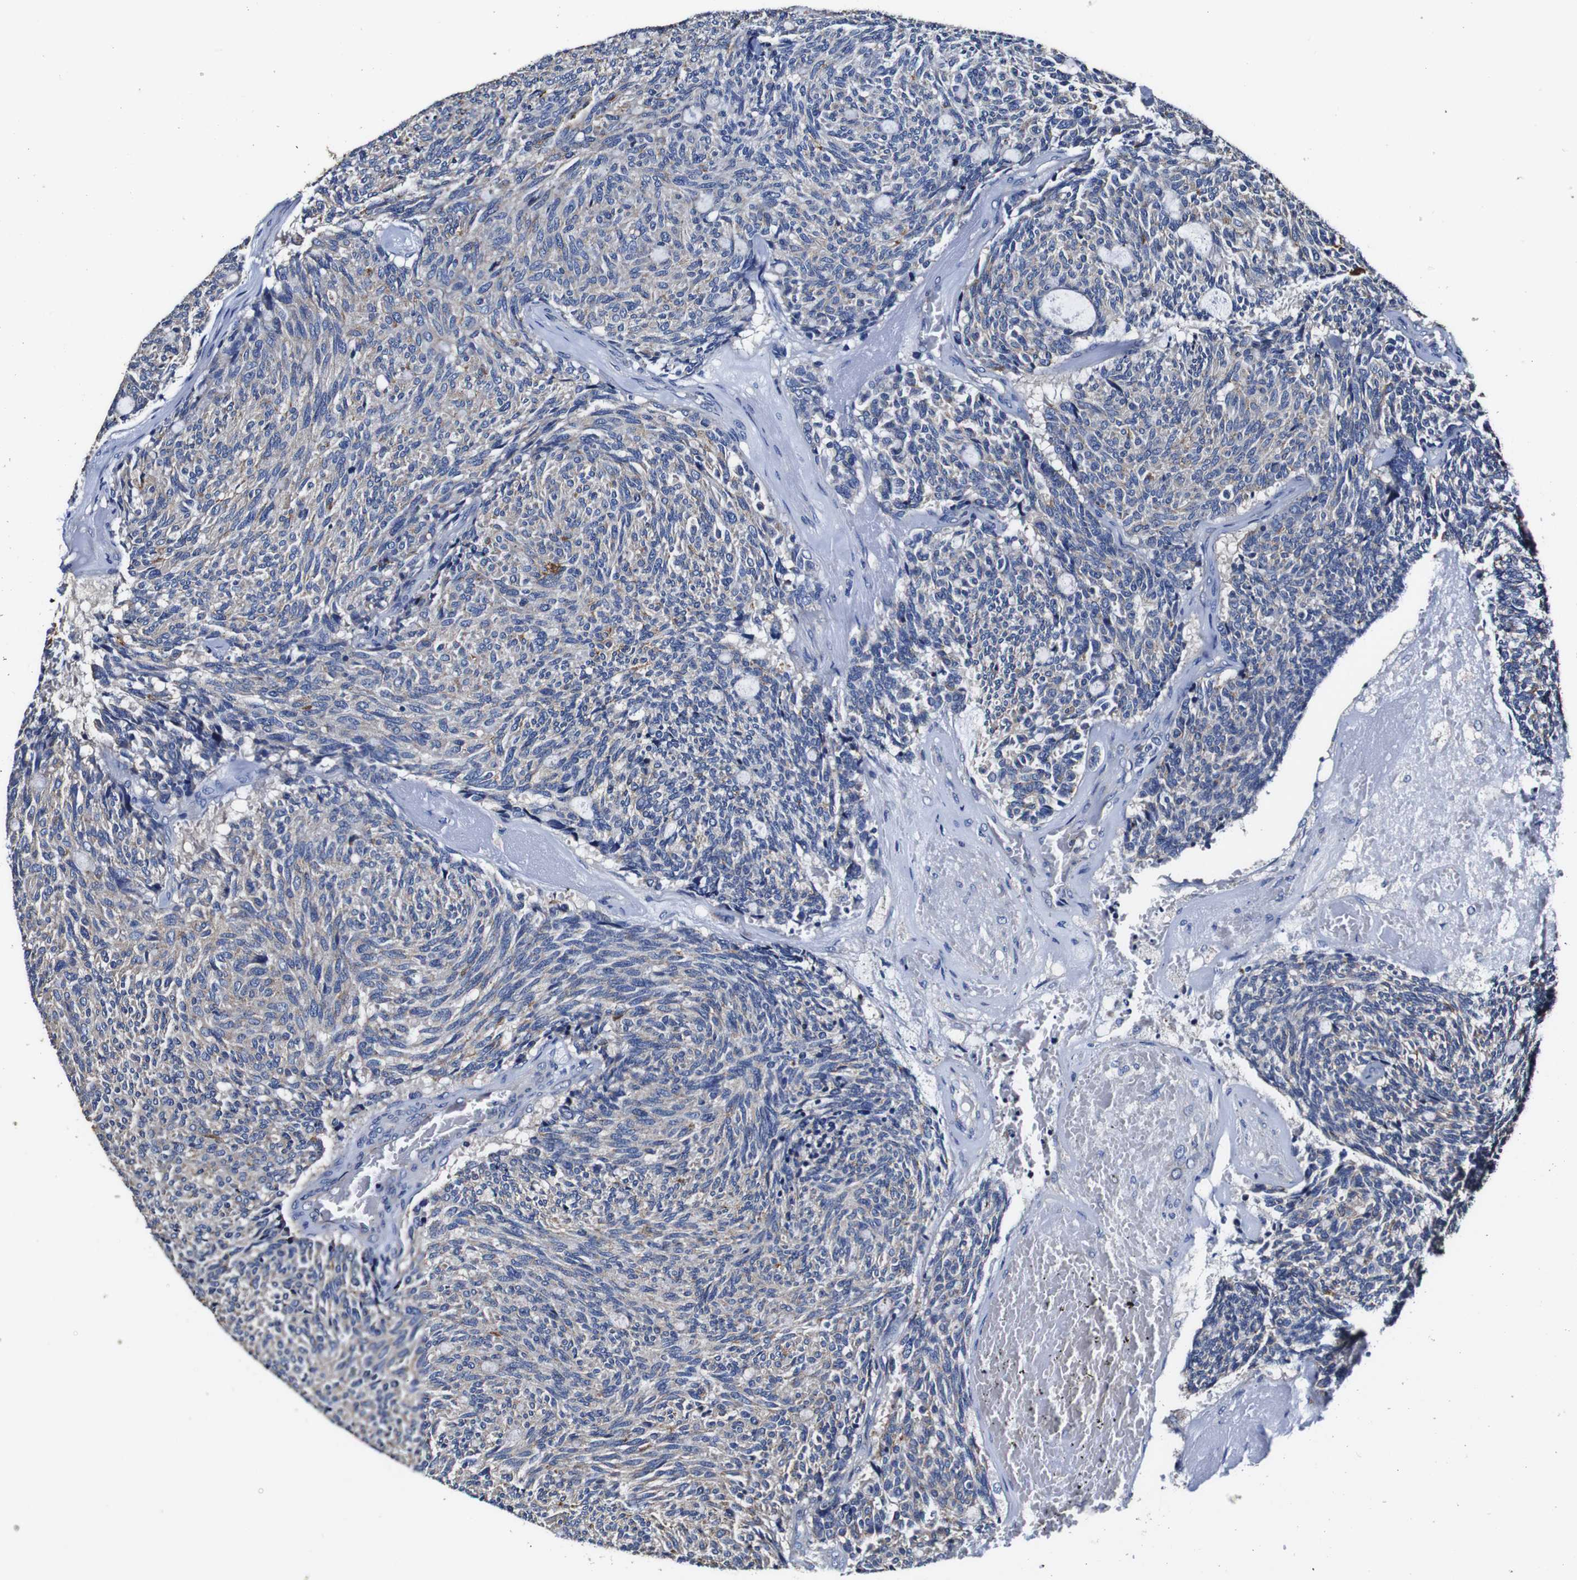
{"staining": {"intensity": "negative", "quantity": "none", "location": "none"}, "tissue": "carcinoid", "cell_type": "Tumor cells", "image_type": "cancer", "snomed": [{"axis": "morphology", "description": "Carcinoid, malignant, NOS"}, {"axis": "topography", "description": "Pancreas"}], "caption": "A micrograph of human carcinoid is negative for staining in tumor cells.", "gene": "PDCD6IP", "patient": {"sex": "female", "age": 54}}